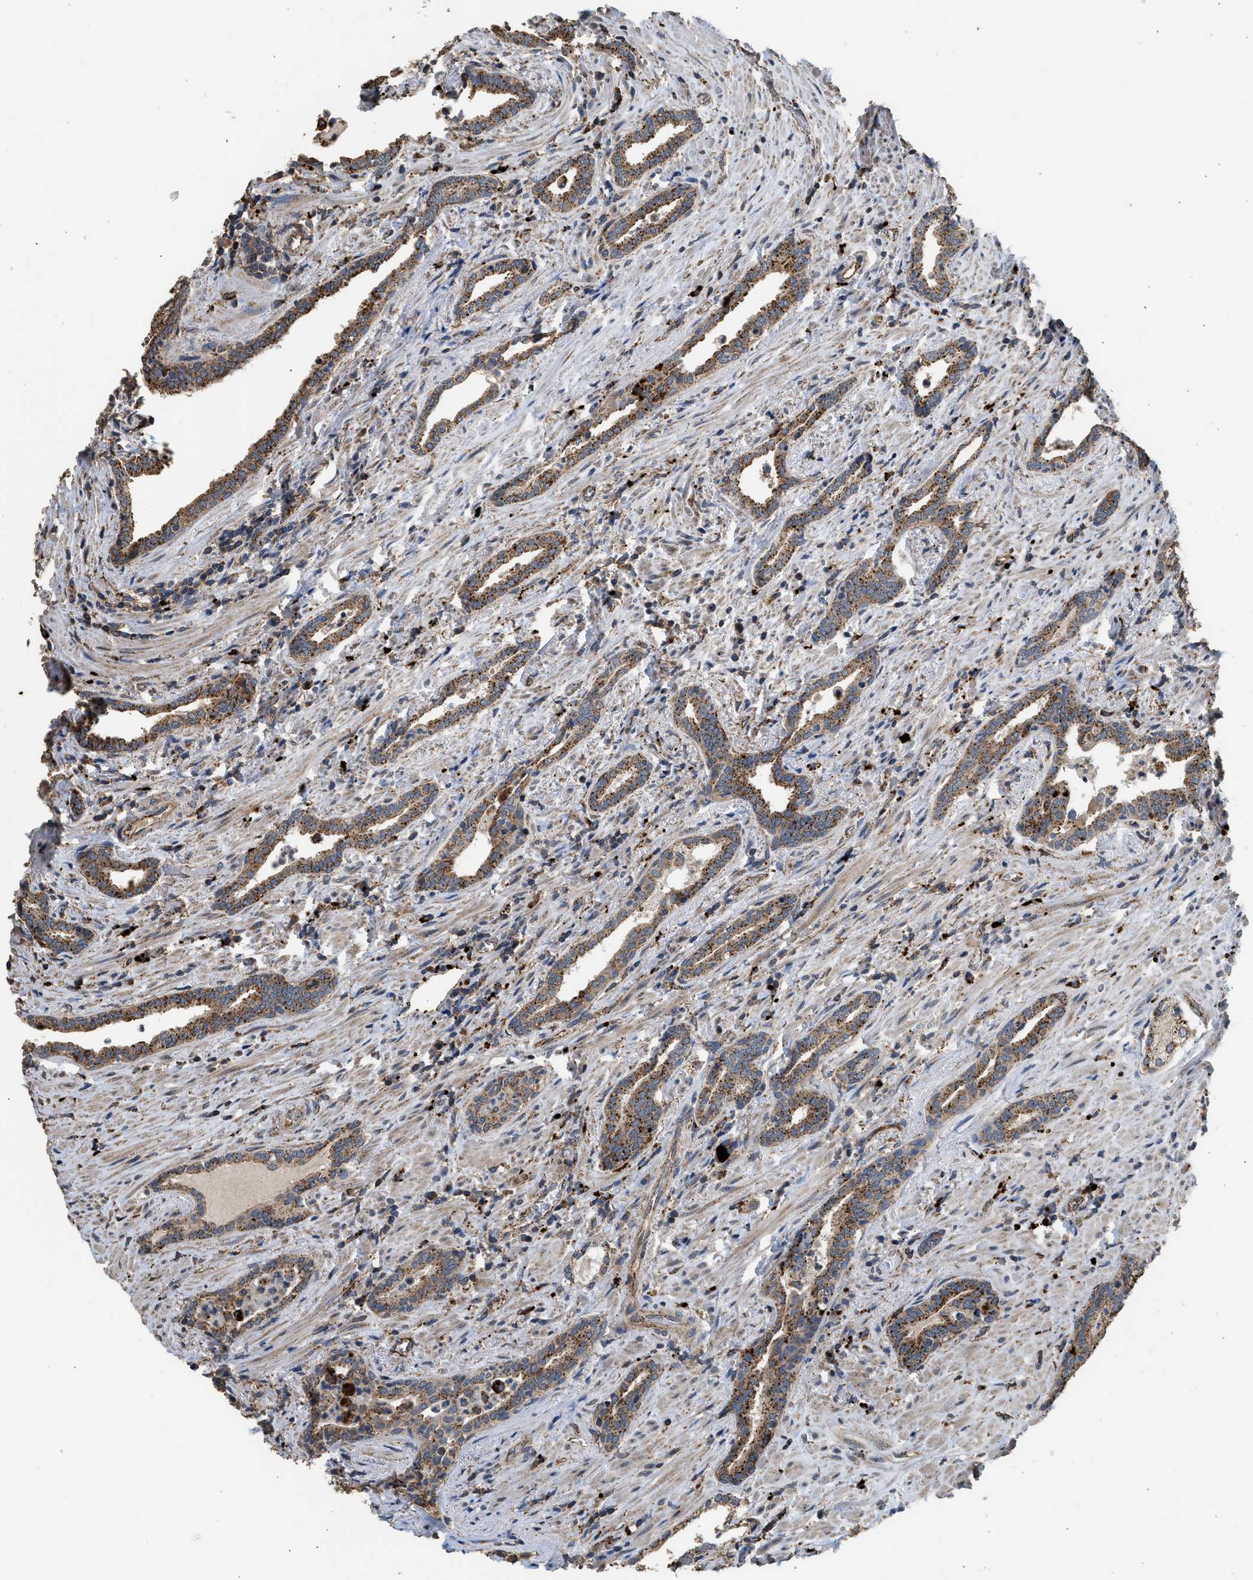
{"staining": {"intensity": "moderate", "quantity": ">75%", "location": "cytoplasmic/membranous"}, "tissue": "prostate cancer", "cell_type": "Tumor cells", "image_type": "cancer", "snomed": [{"axis": "morphology", "description": "Adenocarcinoma, High grade"}, {"axis": "topography", "description": "Prostate"}], "caption": "A photomicrograph of prostate cancer (high-grade adenocarcinoma) stained for a protein shows moderate cytoplasmic/membranous brown staining in tumor cells.", "gene": "CTSV", "patient": {"sex": "male", "age": 71}}